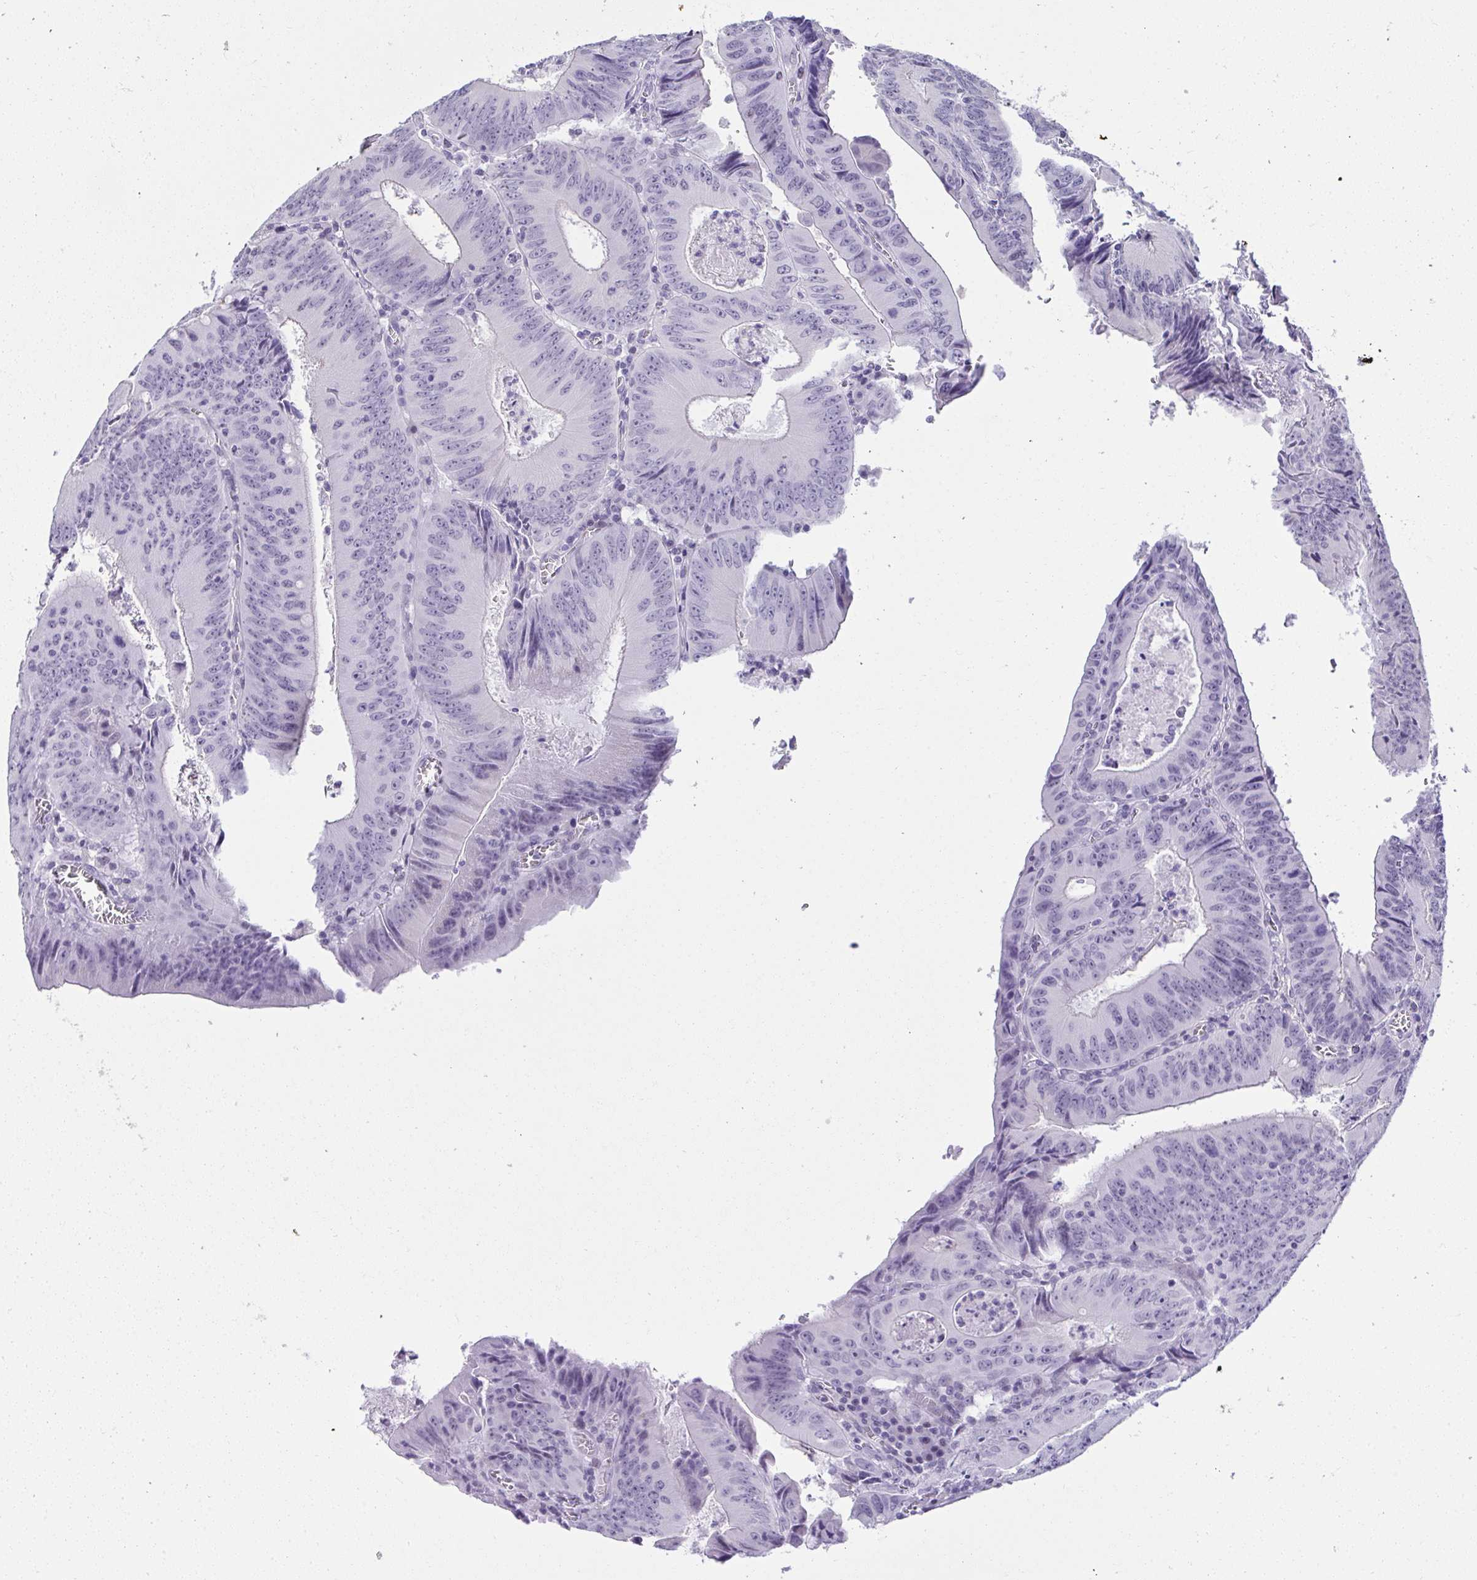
{"staining": {"intensity": "negative", "quantity": "none", "location": "none"}, "tissue": "colorectal cancer", "cell_type": "Tumor cells", "image_type": "cancer", "snomed": [{"axis": "morphology", "description": "Adenocarcinoma, NOS"}, {"axis": "topography", "description": "Rectum"}], "caption": "This is a photomicrograph of immunohistochemistry (IHC) staining of colorectal cancer (adenocarcinoma), which shows no expression in tumor cells.", "gene": "RNF183", "patient": {"sex": "female", "age": 72}}